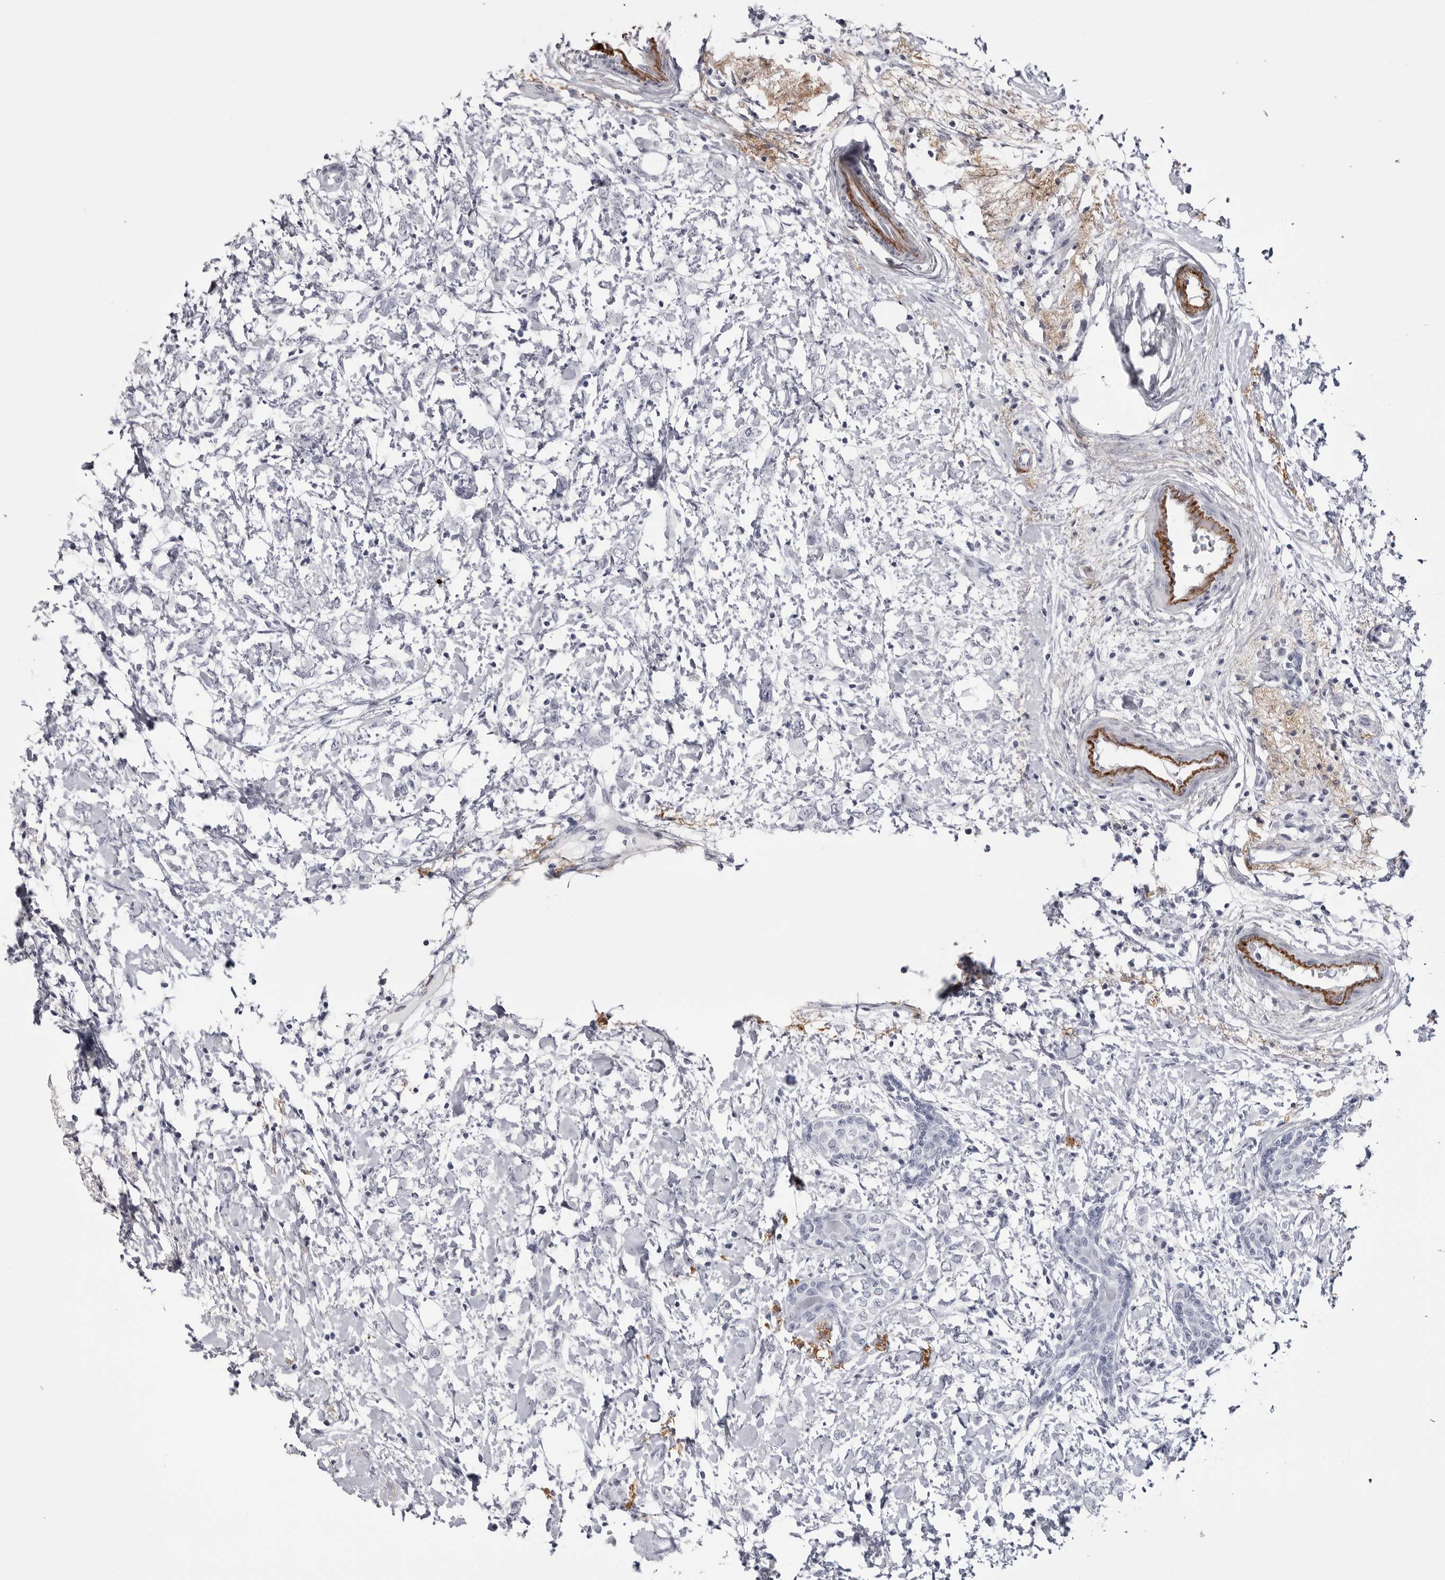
{"staining": {"intensity": "negative", "quantity": "none", "location": "none"}, "tissue": "breast cancer", "cell_type": "Tumor cells", "image_type": "cancer", "snomed": [{"axis": "morphology", "description": "Normal tissue, NOS"}, {"axis": "morphology", "description": "Lobular carcinoma"}, {"axis": "topography", "description": "Breast"}], "caption": "The micrograph shows no staining of tumor cells in breast cancer. (DAB immunohistochemistry (IHC) visualized using brightfield microscopy, high magnification).", "gene": "COL26A1", "patient": {"sex": "female", "age": 47}}